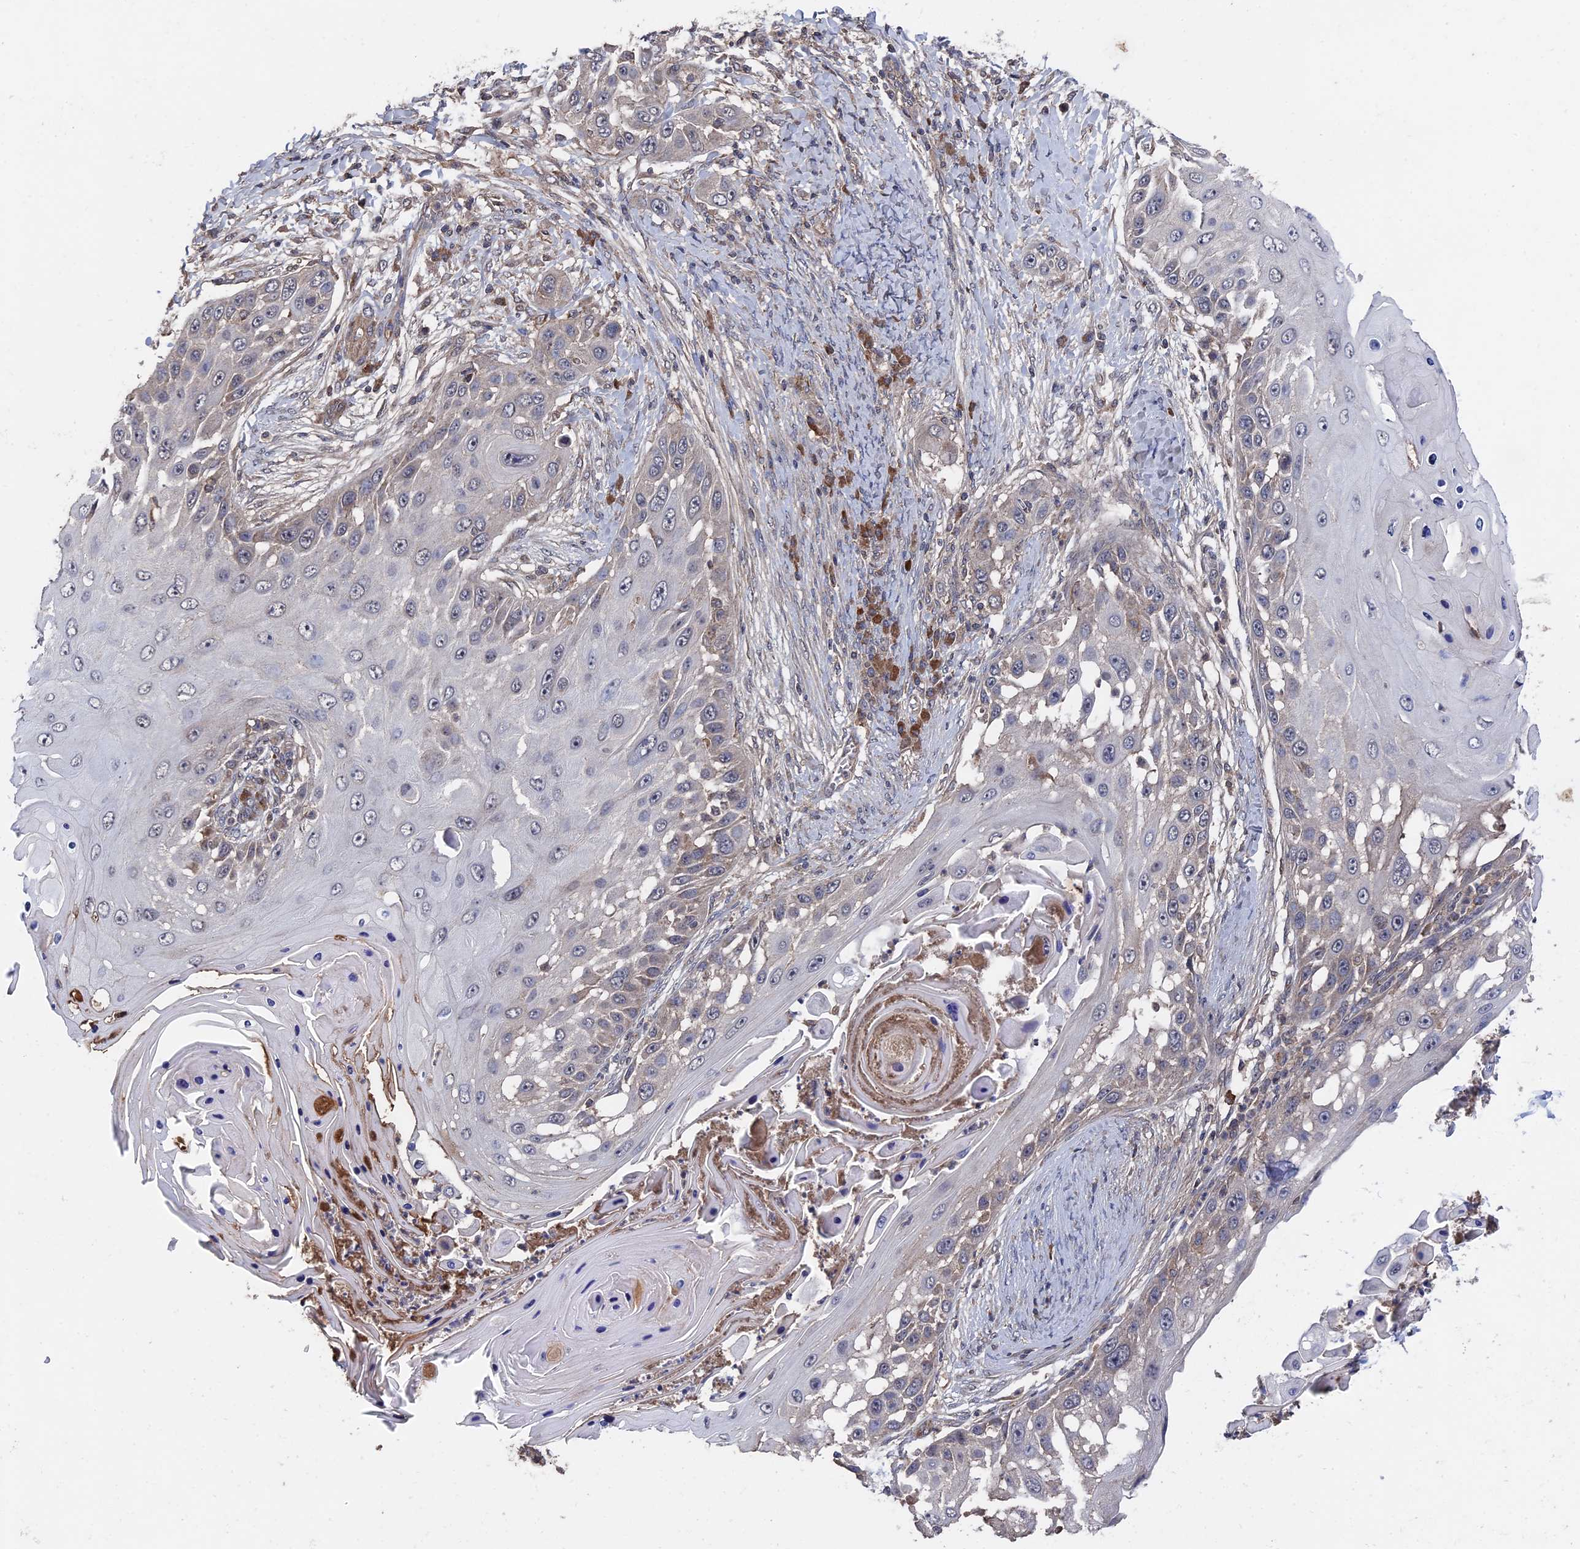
{"staining": {"intensity": "negative", "quantity": "none", "location": "none"}, "tissue": "skin cancer", "cell_type": "Tumor cells", "image_type": "cancer", "snomed": [{"axis": "morphology", "description": "Squamous cell carcinoma, NOS"}, {"axis": "topography", "description": "Skin"}], "caption": "High power microscopy micrograph of an immunohistochemistry (IHC) histopathology image of skin cancer, revealing no significant expression in tumor cells.", "gene": "RAB15", "patient": {"sex": "female", "age": 44}}